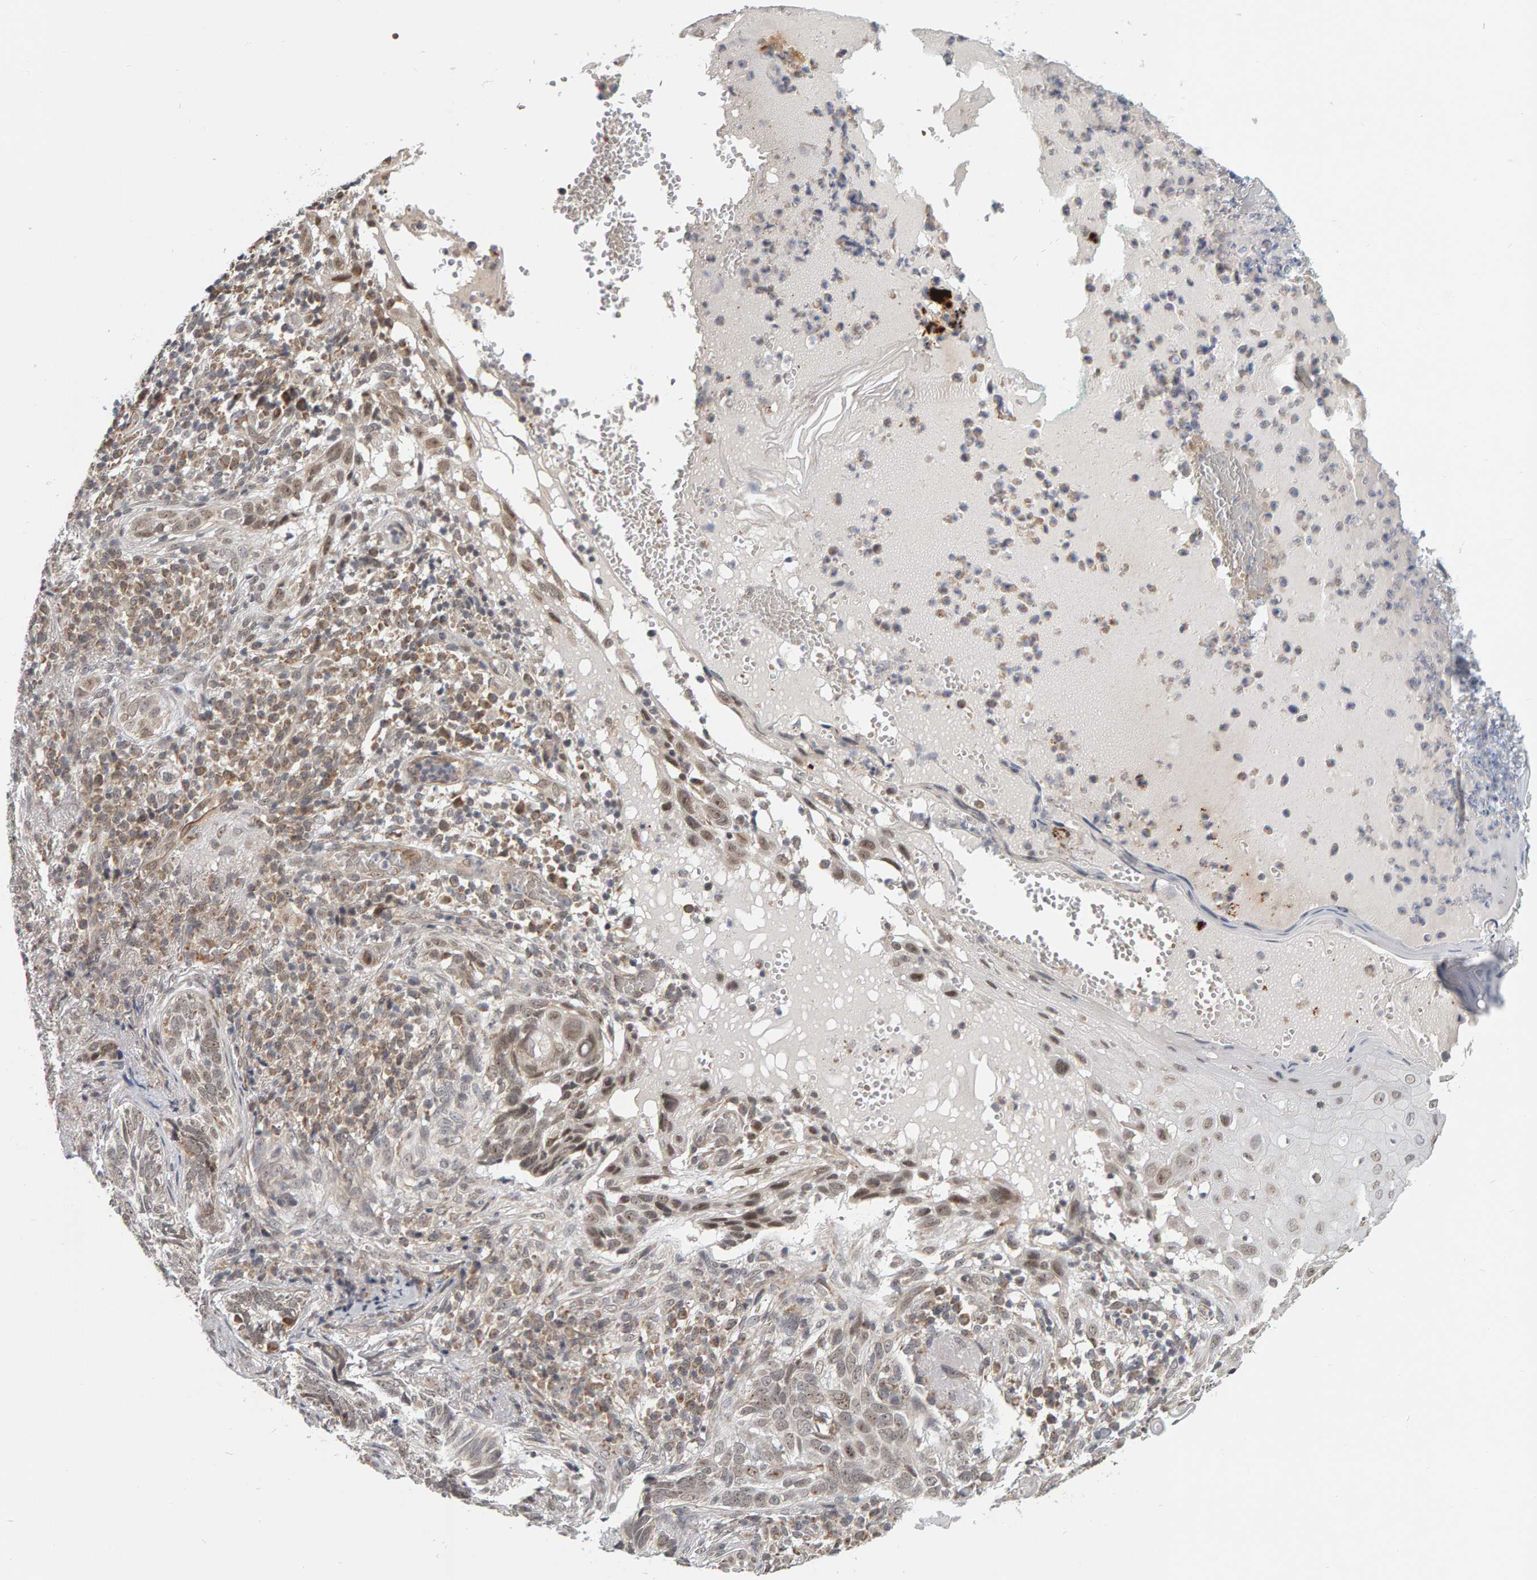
{"staining": {"intensity": "weak", "quantity": "25%-75%", "location": "nuclear"}, "tissue": "skin cancer", "cell_type": "Tumor cells", "image_type": "cancer", "snomed": [{"axis": "morphology", "description": "Basal cell carcinoma"}, {"axis": "topography", "description": "Skin"}], "caption": "A micrograph of basal cell carcinoma (skin) stained for a protein reveals weak nuclear brown staining in tumor cells.", "gene": "DAP3", "patient": {"sex": "female", "age": 89}}